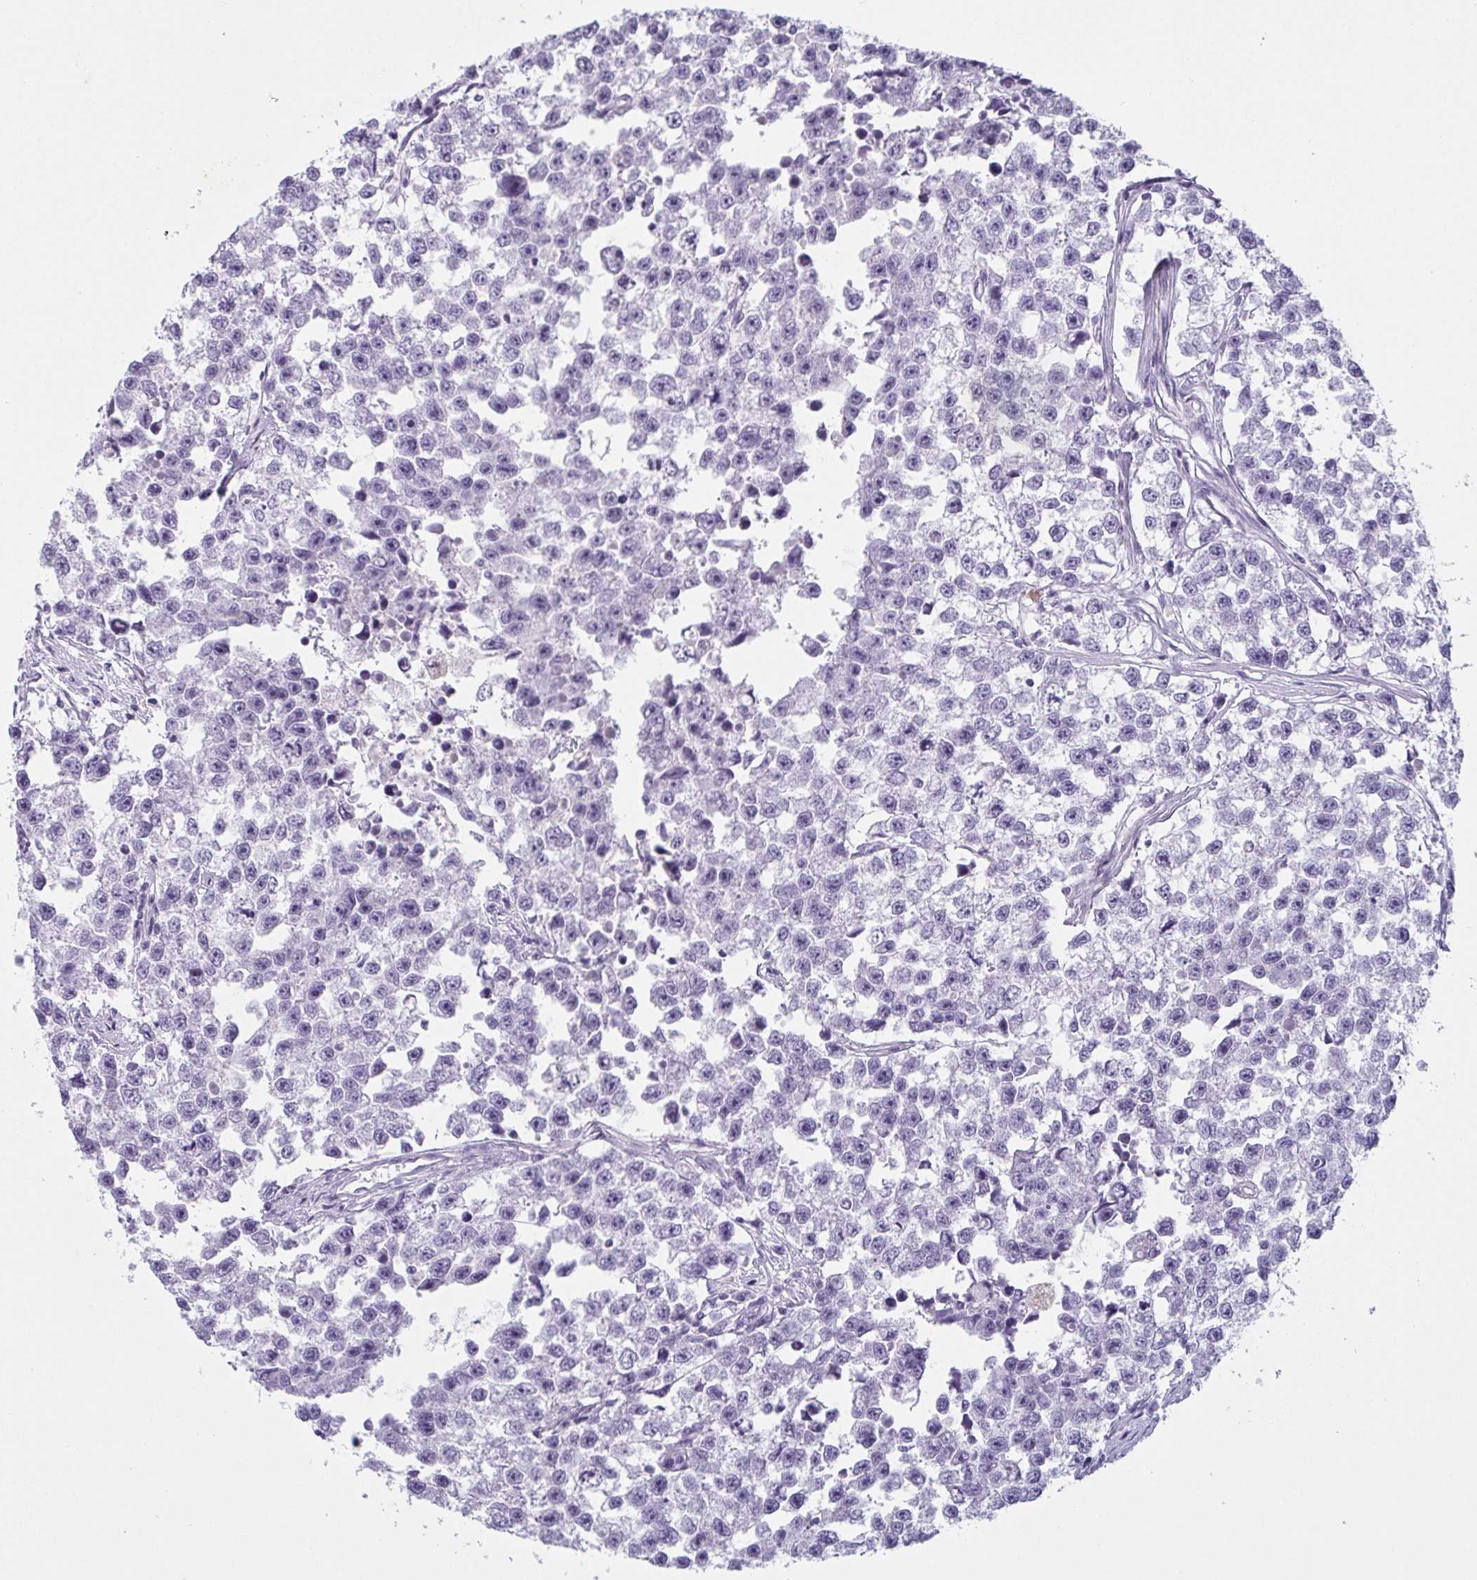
{"staining": {"intensity": "negative", "quantity": "none", "location": "none"}, "tissue": "testis cancer", "cell_type": "Tumor cells", "image_type": "cancer", "snomed": [{"axis": "morphology", "description": "Seminoma, NOS"}, {"axis": "topography", "description": "Testis"}], "caption": "A micrograph of testis cancer stained for a protein demonstrates no brown staining in tumor cells. (DAB immunohistochemistry (IHC) visualized using brightfield microscopy, high magnification).", "gene": "OR5P3", "patient": {"sex": "male", "age": 26}}